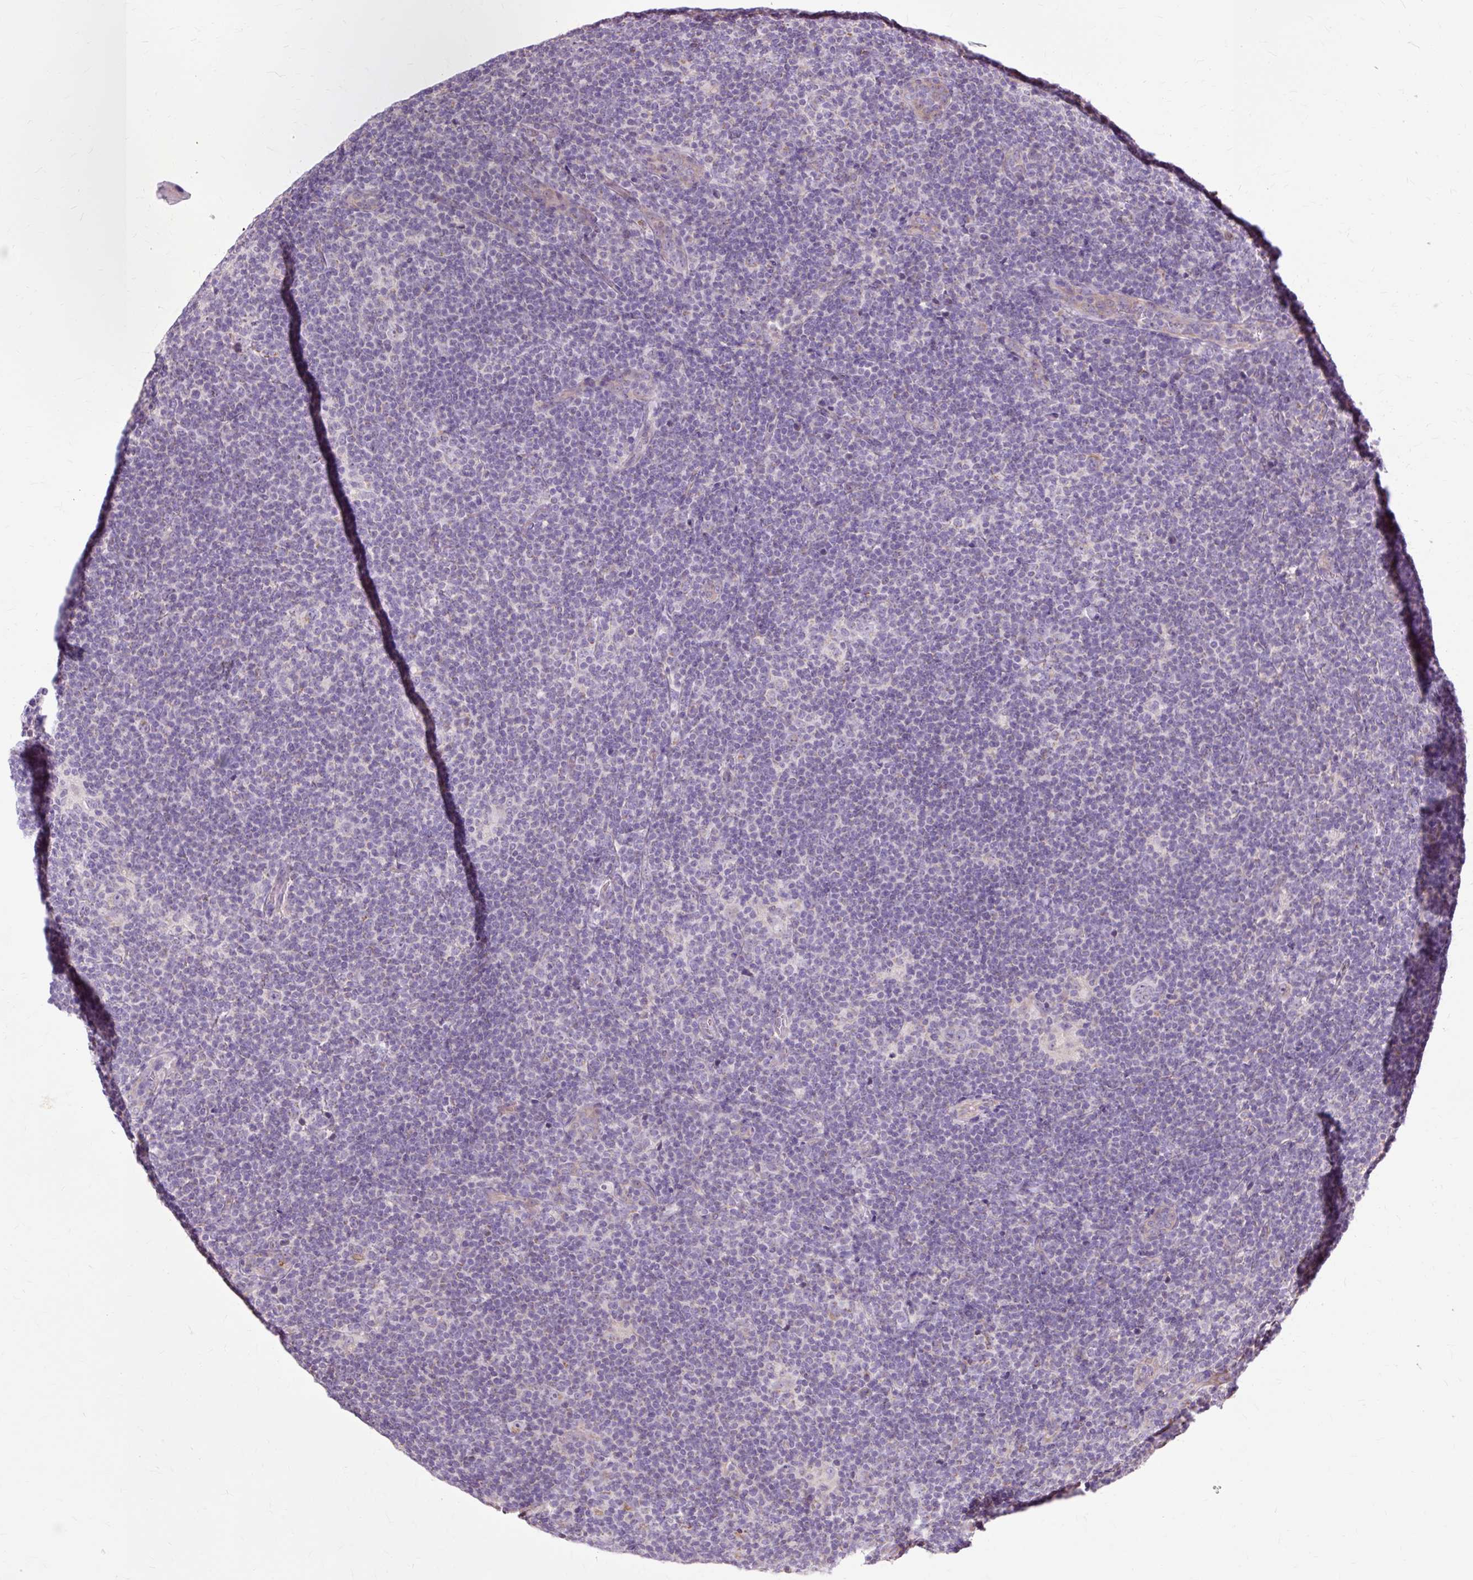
{"staining": {"intensity": "negative", "quantity": "none", "location": "none"}, "tissue": "lymphoma", "cell_type": "Tumor cells", "image_type": "cancer", "snomed": [{"axis": "morphology", "description": "Hodgkin's disease, NOS"}, {"axis": "topography", "description": "Lymph node"}], "caption": "Protein analysis of Hodgkin's disease exhibits no significant expression in tumor cells.", "gene": "PDZD2", "patient": {"sex": "female", "age": 57}}